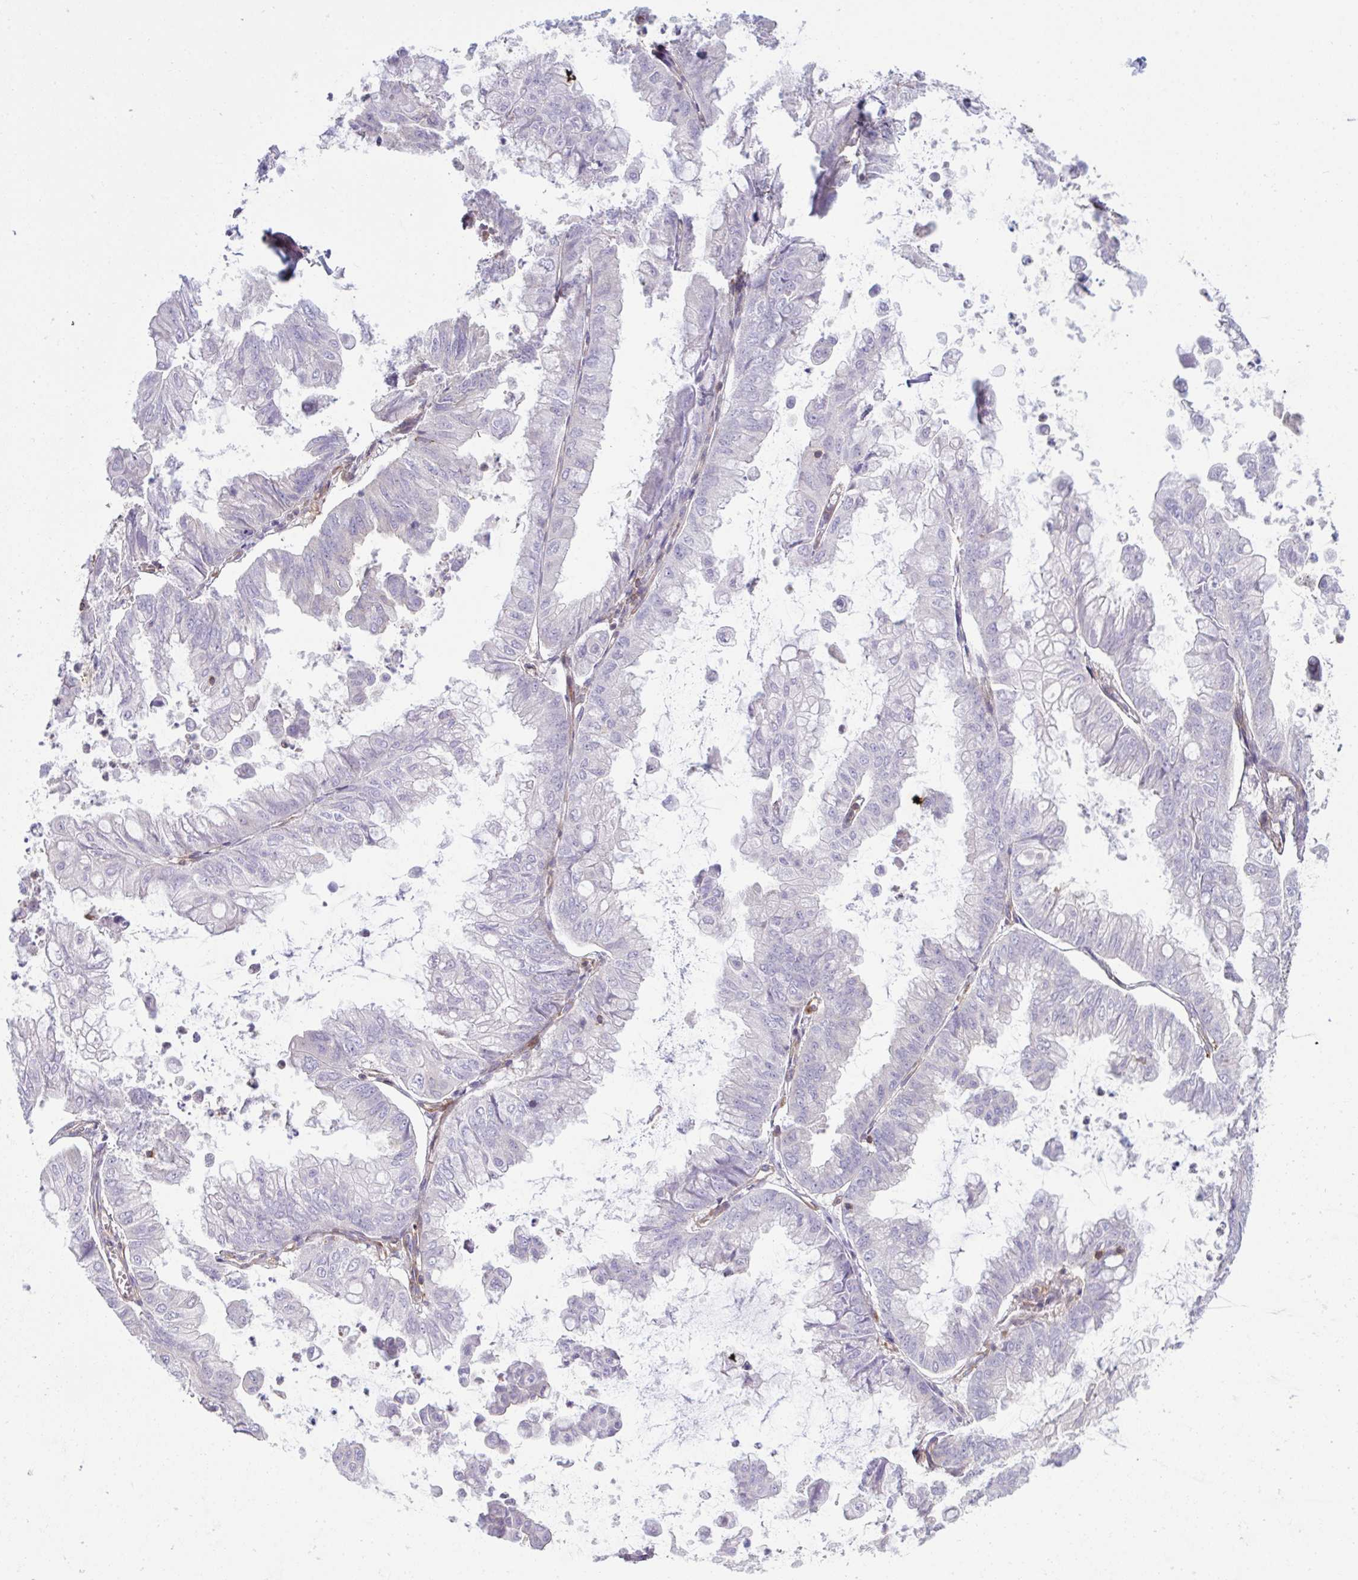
{"staining": {"intensity": "negative", "quantity": "none", "location": "none"}, "tissue": "stomach cancer", "cell_type": "Tumor cells", "image_type": "cancer", "snomed": [{"axis": "morphology", "description": "Adenocarcinoma, NOS"}, {"axis": "topography", "description": "Stomach, upper"}], "caption": "Image shows no significant protein expression in tumor cells of adenocarcinoma (stomach).", "gene": "TSC22D3", "patient": {"sex": "male", "age": 80}}